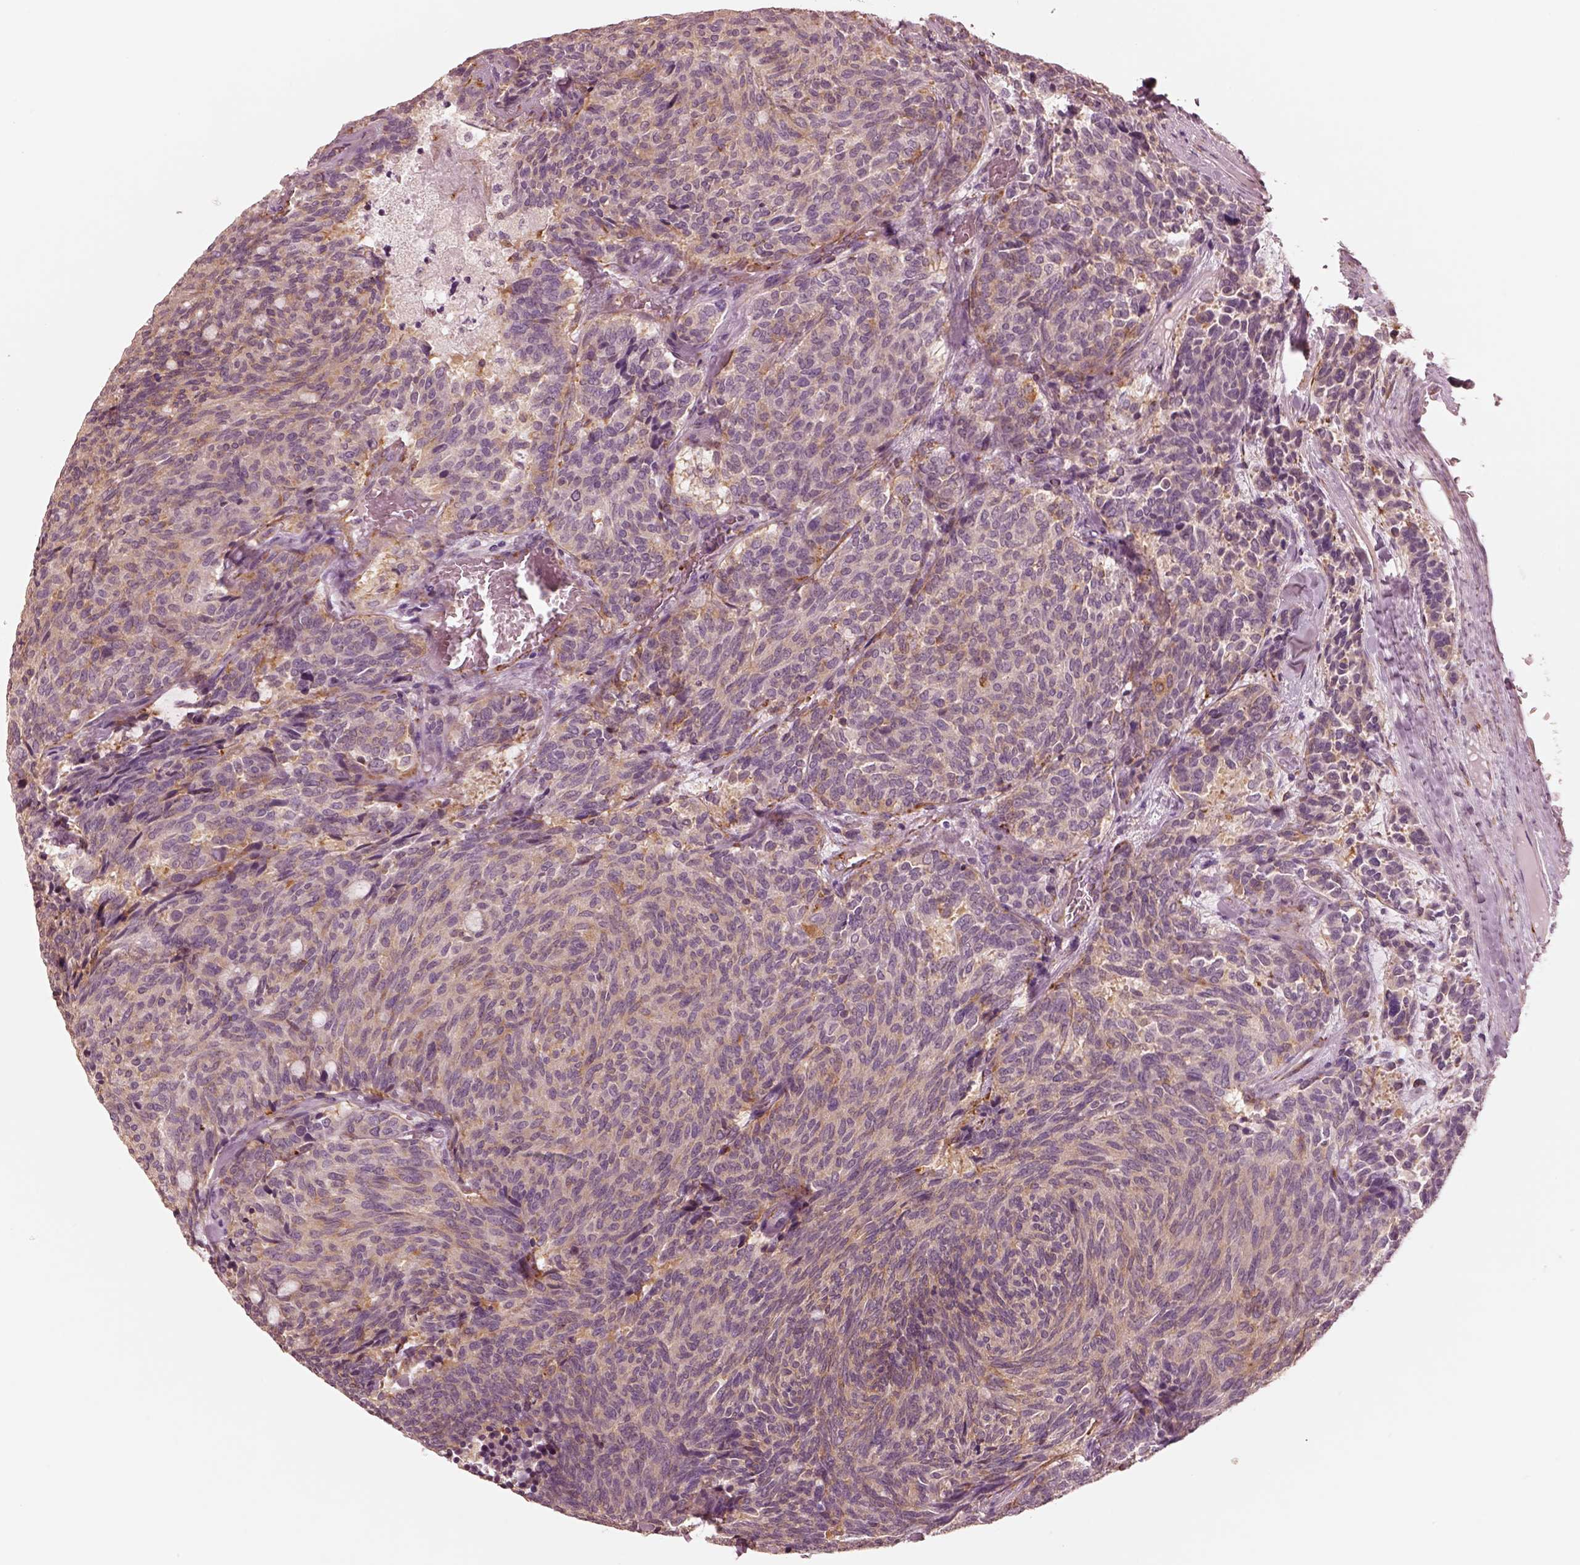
{"staining": {"intensity": "weak", "quantity": "25%-75%", "location": "cytoplasmic/membranous"}, "tissue": "carcinoid", "cell_type": "Tumor cells", "image_type": "cancer", "snomed": [{"axis": "morphology", "description": "Carcinoid, malignant, NOS"}, {"axis": "topography", "description": "Pancreas"}], "caption": "Approximately 25%-75% of tumor cells in human carcinoid (malignant) exhibit weak cytoplasmic/membranous protein positivity as visualized by brown immunohistochemical staining.", "gene": "DNAAF9", "patient": {"sex": "female", "age": 54}}